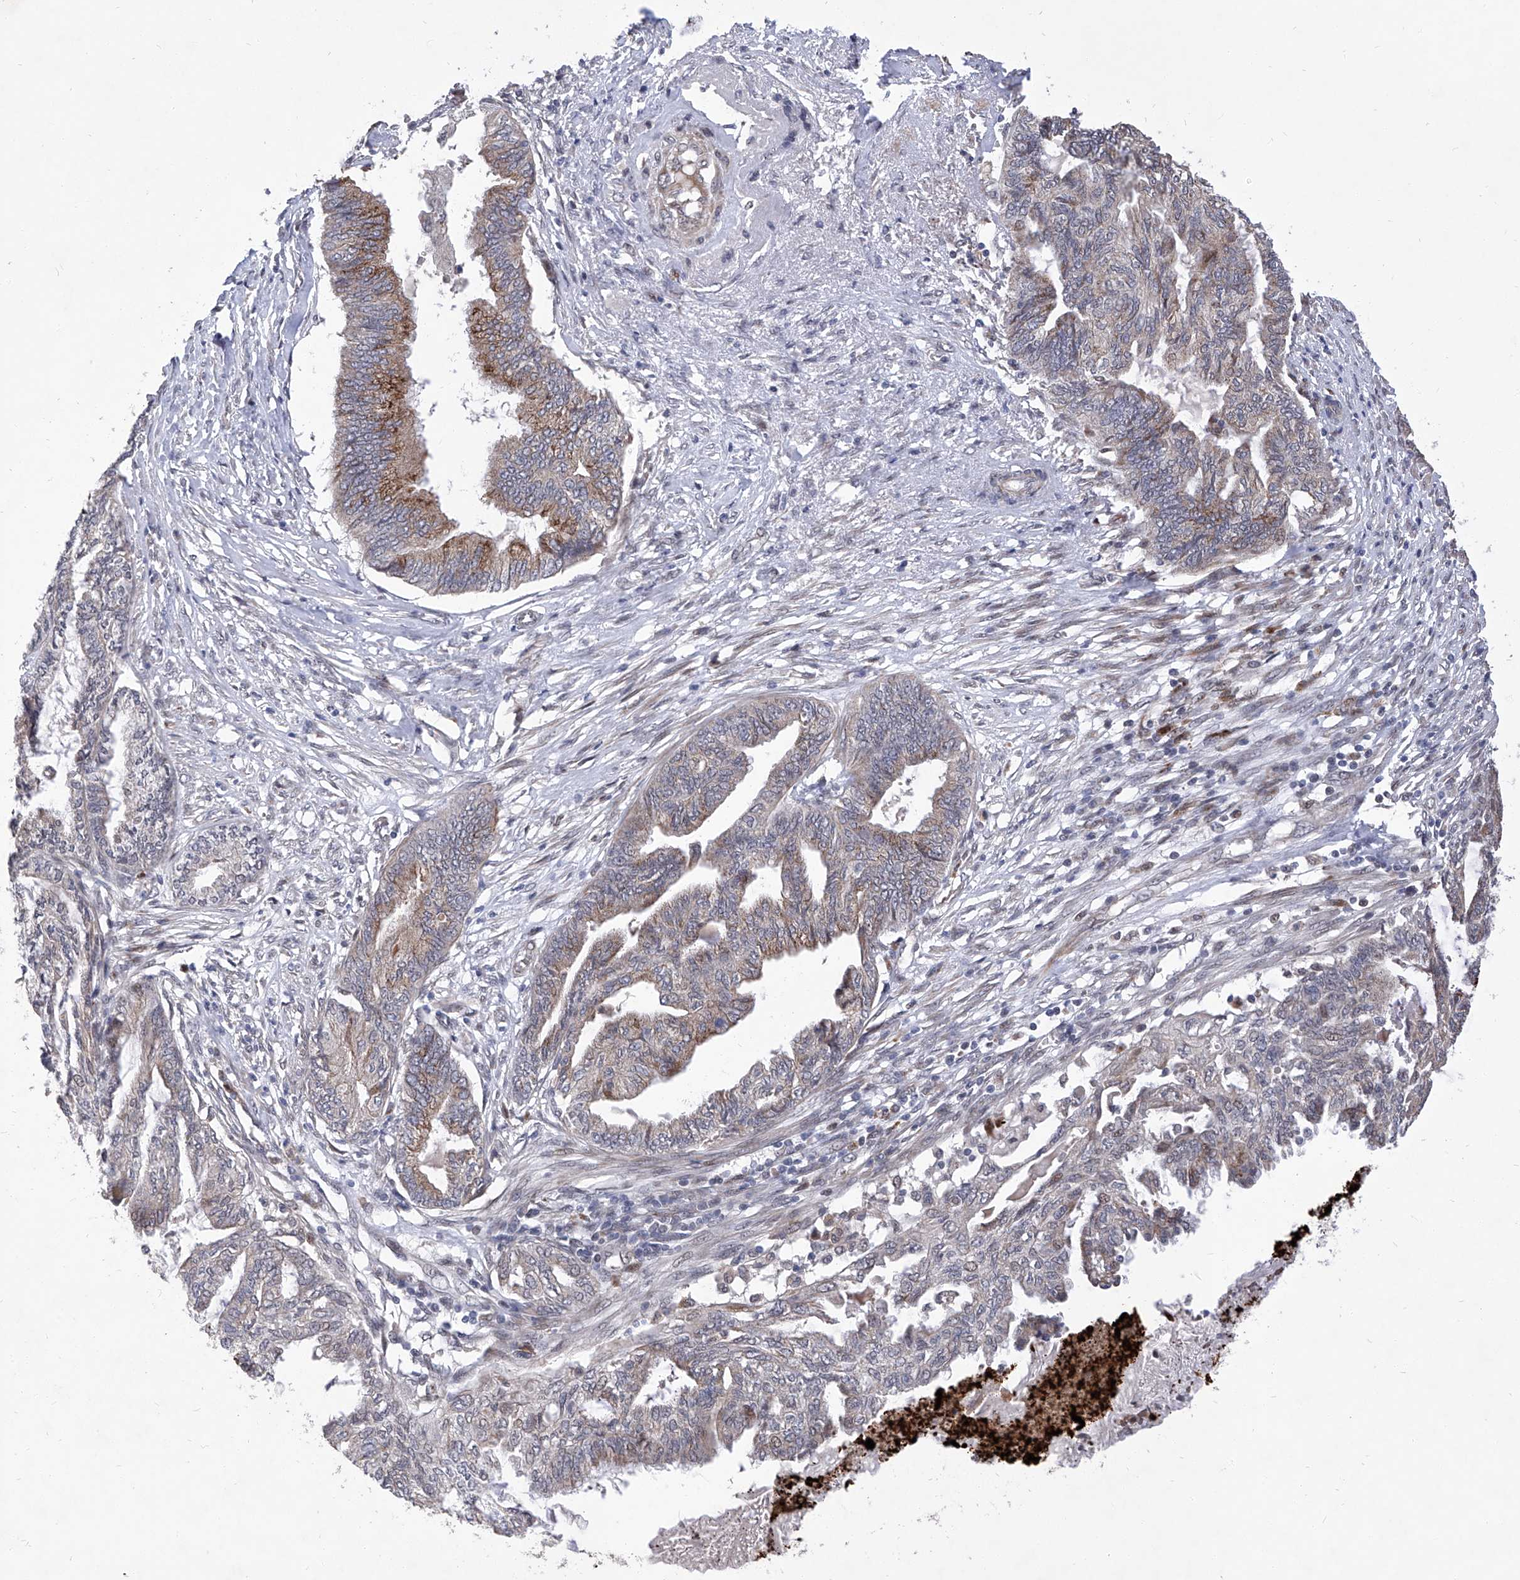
{"staining": {"intensity": "moderate", "quantity": "<25%", "location": "cytoplasmic/membranous"}, "tissue": "endometrial cancer", "cell_type": "Tumor cells", "image_type": "cancer", "snomed": [{"axis": "morphology", "description": "Adenocarcinoma, NOS"}, {"axis": "topography", "description": "Endometrium"}], "caption": "Adenocarcinoma (endometrial) stained for a protein (brown) reveals moderate cytoplasmic/membranous positive expression in approximately <25% of tumor cells.", "gene": "FARP2", "patient": {"sex": "female", "age": 86}}